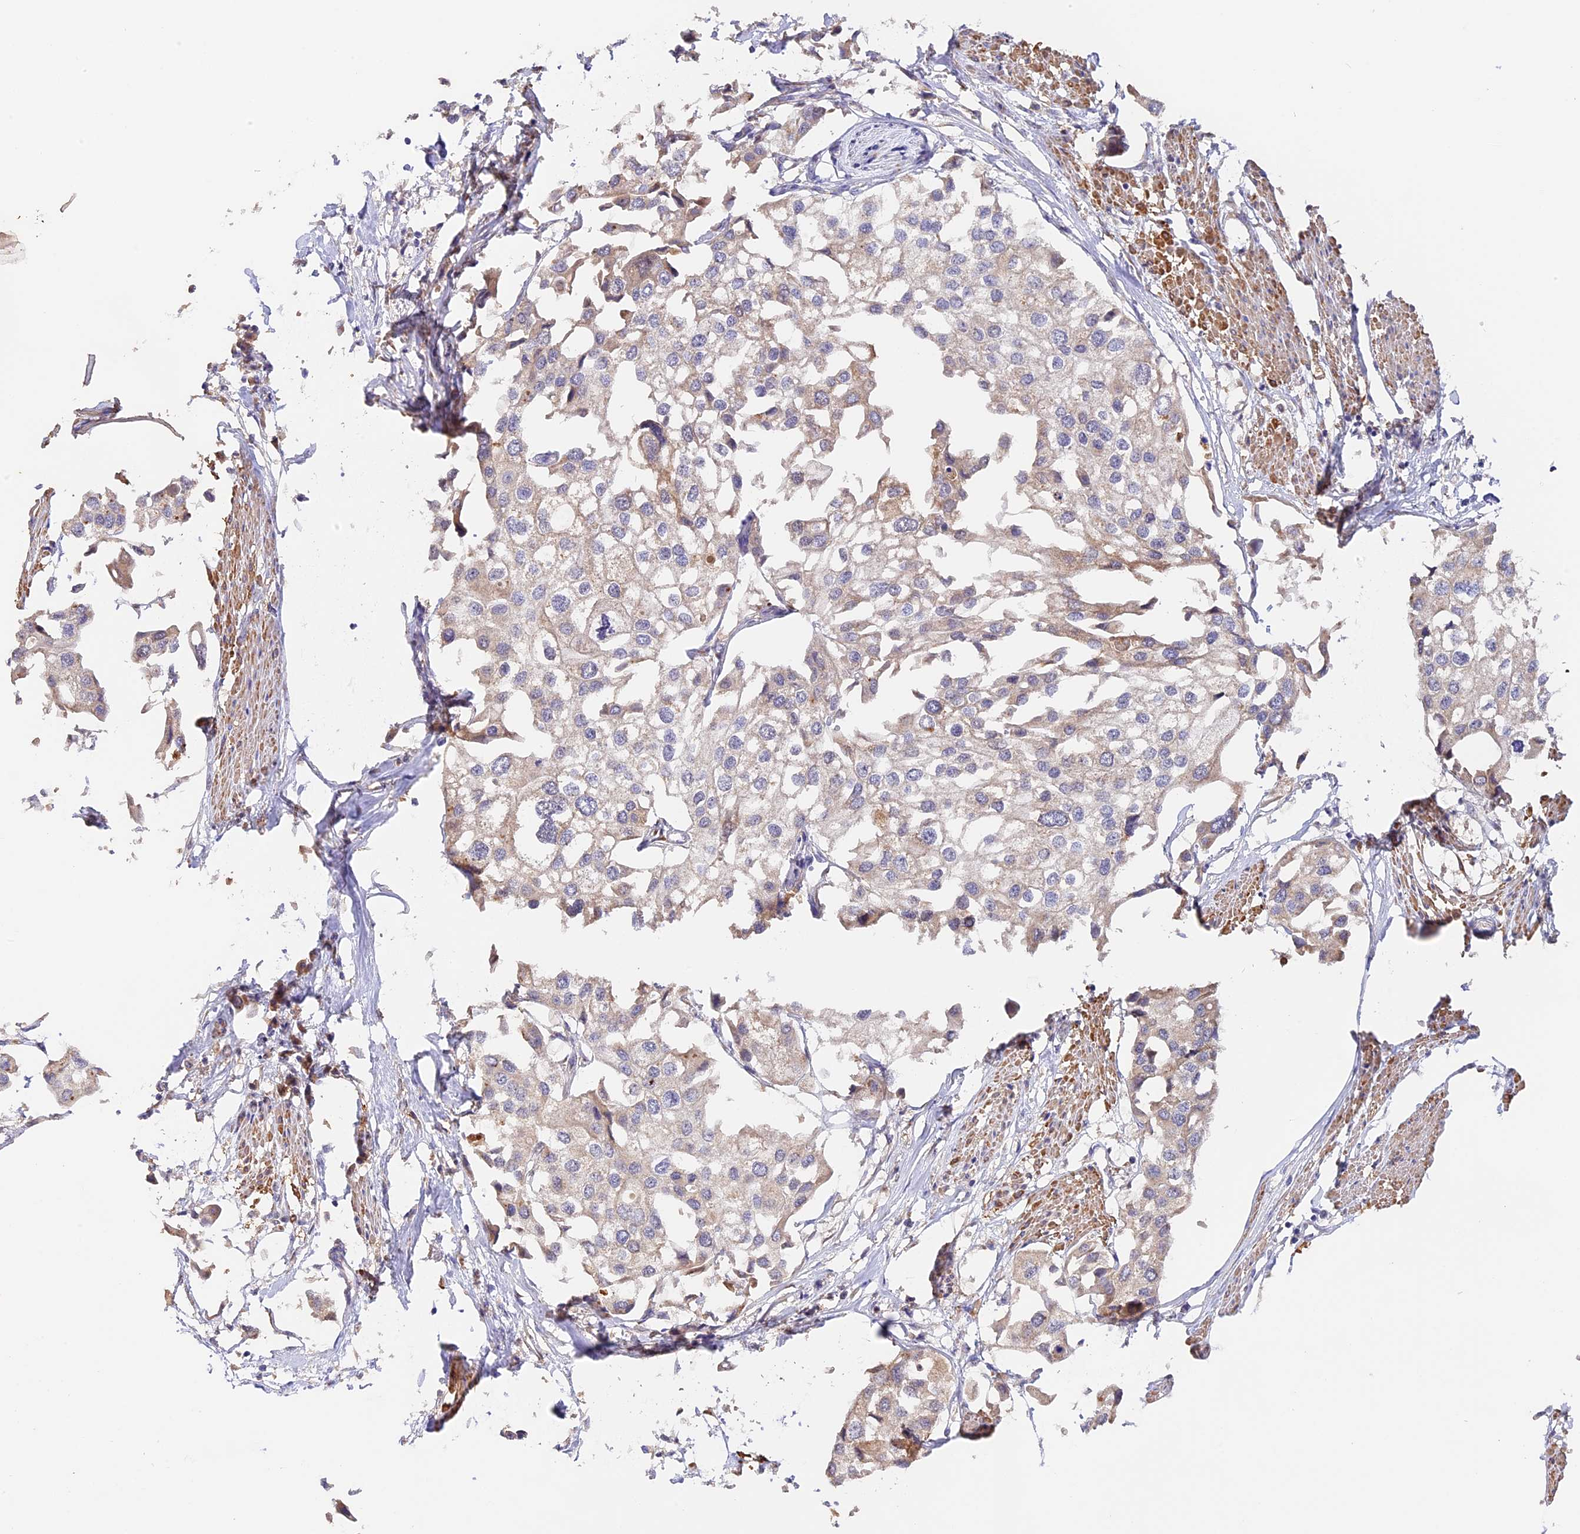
{"staining": {"intensity": "weak", "quantity": "<25%", "location": "cytoplasmic/membranous"}, "tissue": "urothelial cancer", "cell_type": "Tumor cells", "image_type": "cancer", "snomed": [{"axis": "morphology", "description": "Urothelial carcinoma, High grade"}, {"axis": "topography", "description": "Urinary bladder"}], "caption": "High power microscopy image of an IHC histopathology image of urothelial cancer, revealing no significant positivity in tumor cells.", "gene": "TANGO6", "patient": {"sex": "male", "age": 64}}